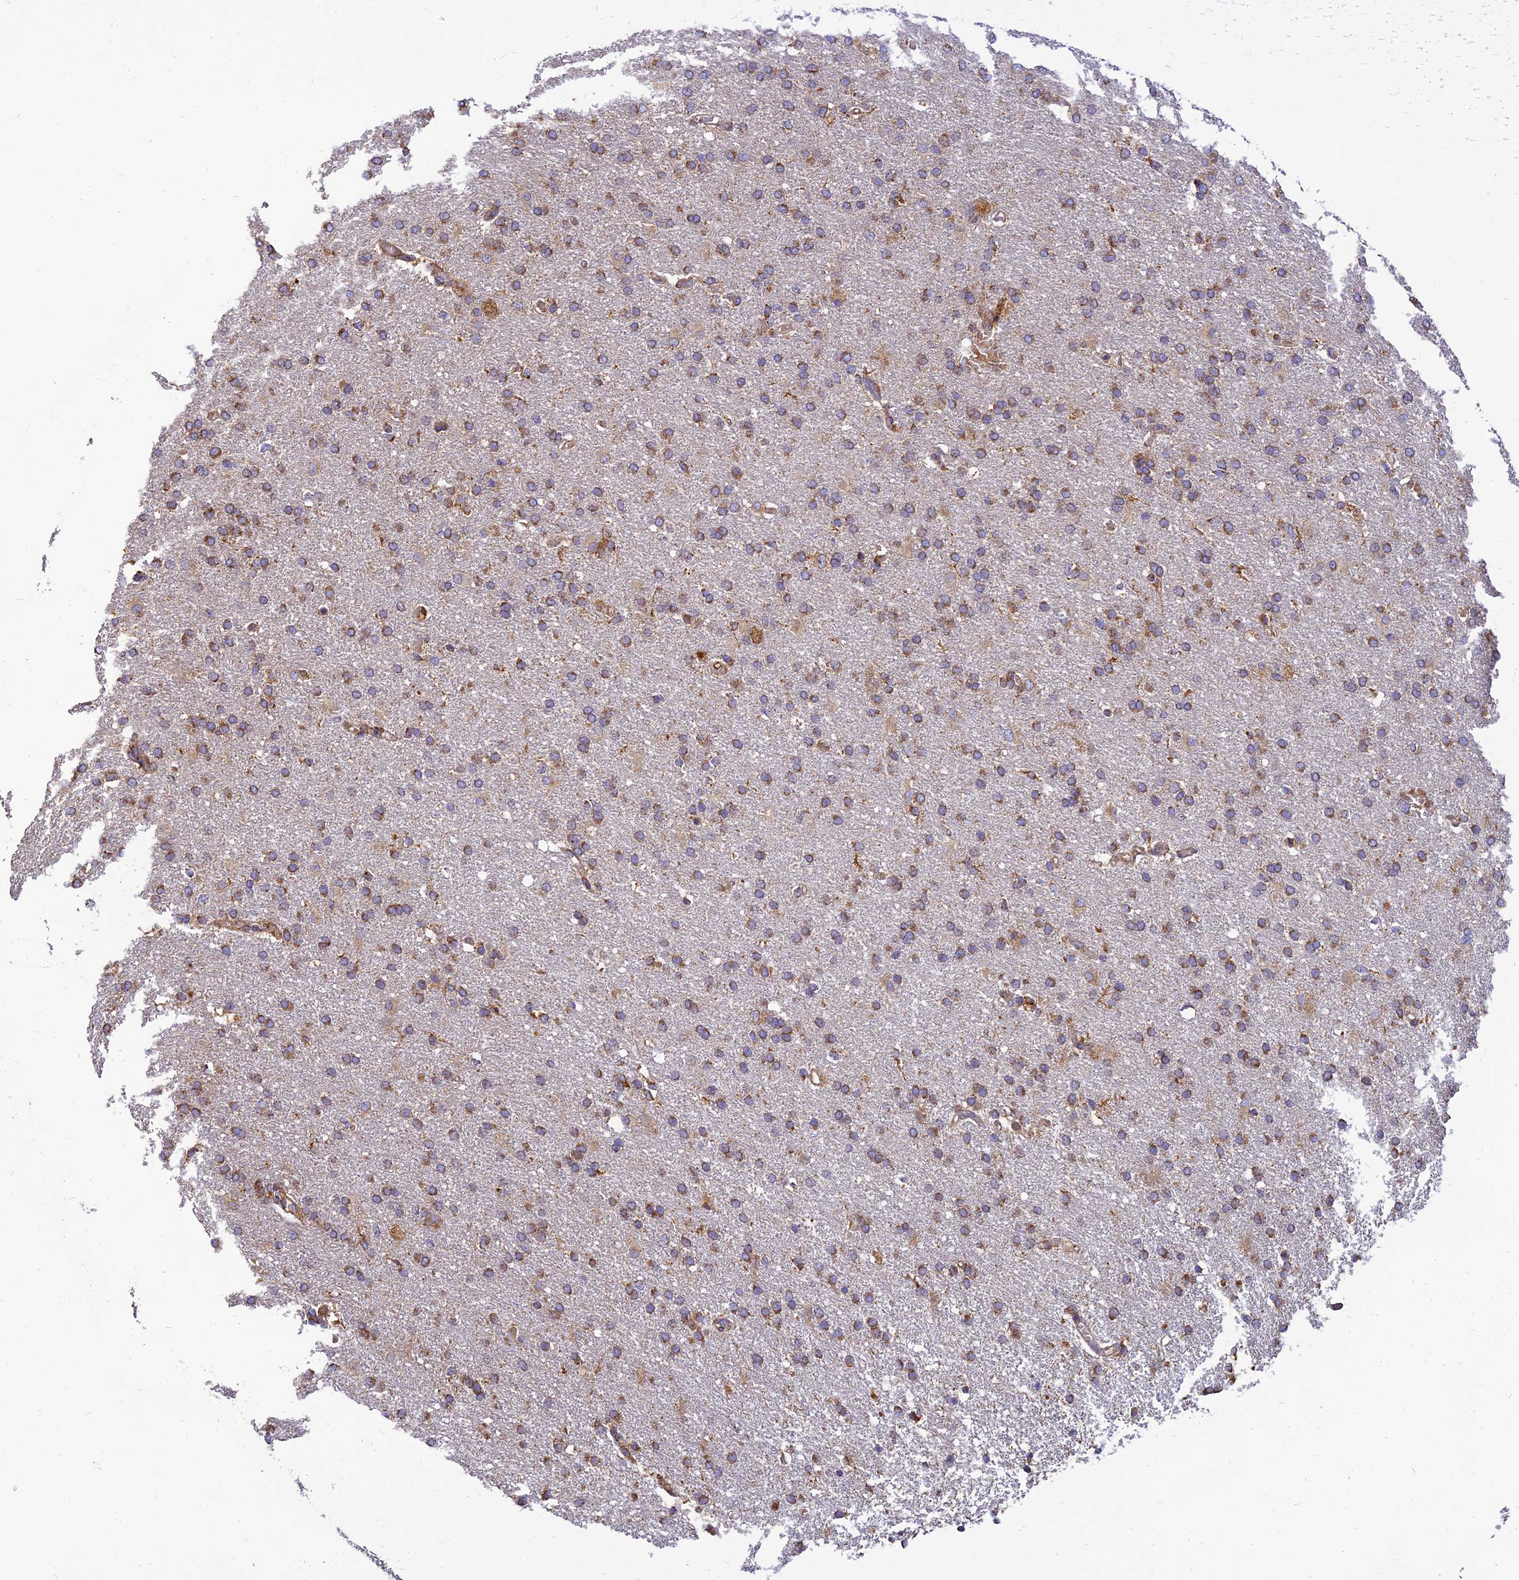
{"staining": {"intensity": "moderate", "quantity": ">75%", "location": "cytoplasmic/membranous"}, "tissue": "glioma", "cell_type": "Tumor cells", "image_type": "cancer", "snomed": [{"axis": "morphology", "description": "Glioma, malignant, High grade"}, {"axis": "topography", "description": "Brain"}], "caption": "This is an image of immunohistochemistry (IHC) staining of glioma, which shows moderate staining in the cytoplasmic/membranous of tumor cells.", "gene": "THUMPD2", "patient": {"sex": "male", "age": 72}}